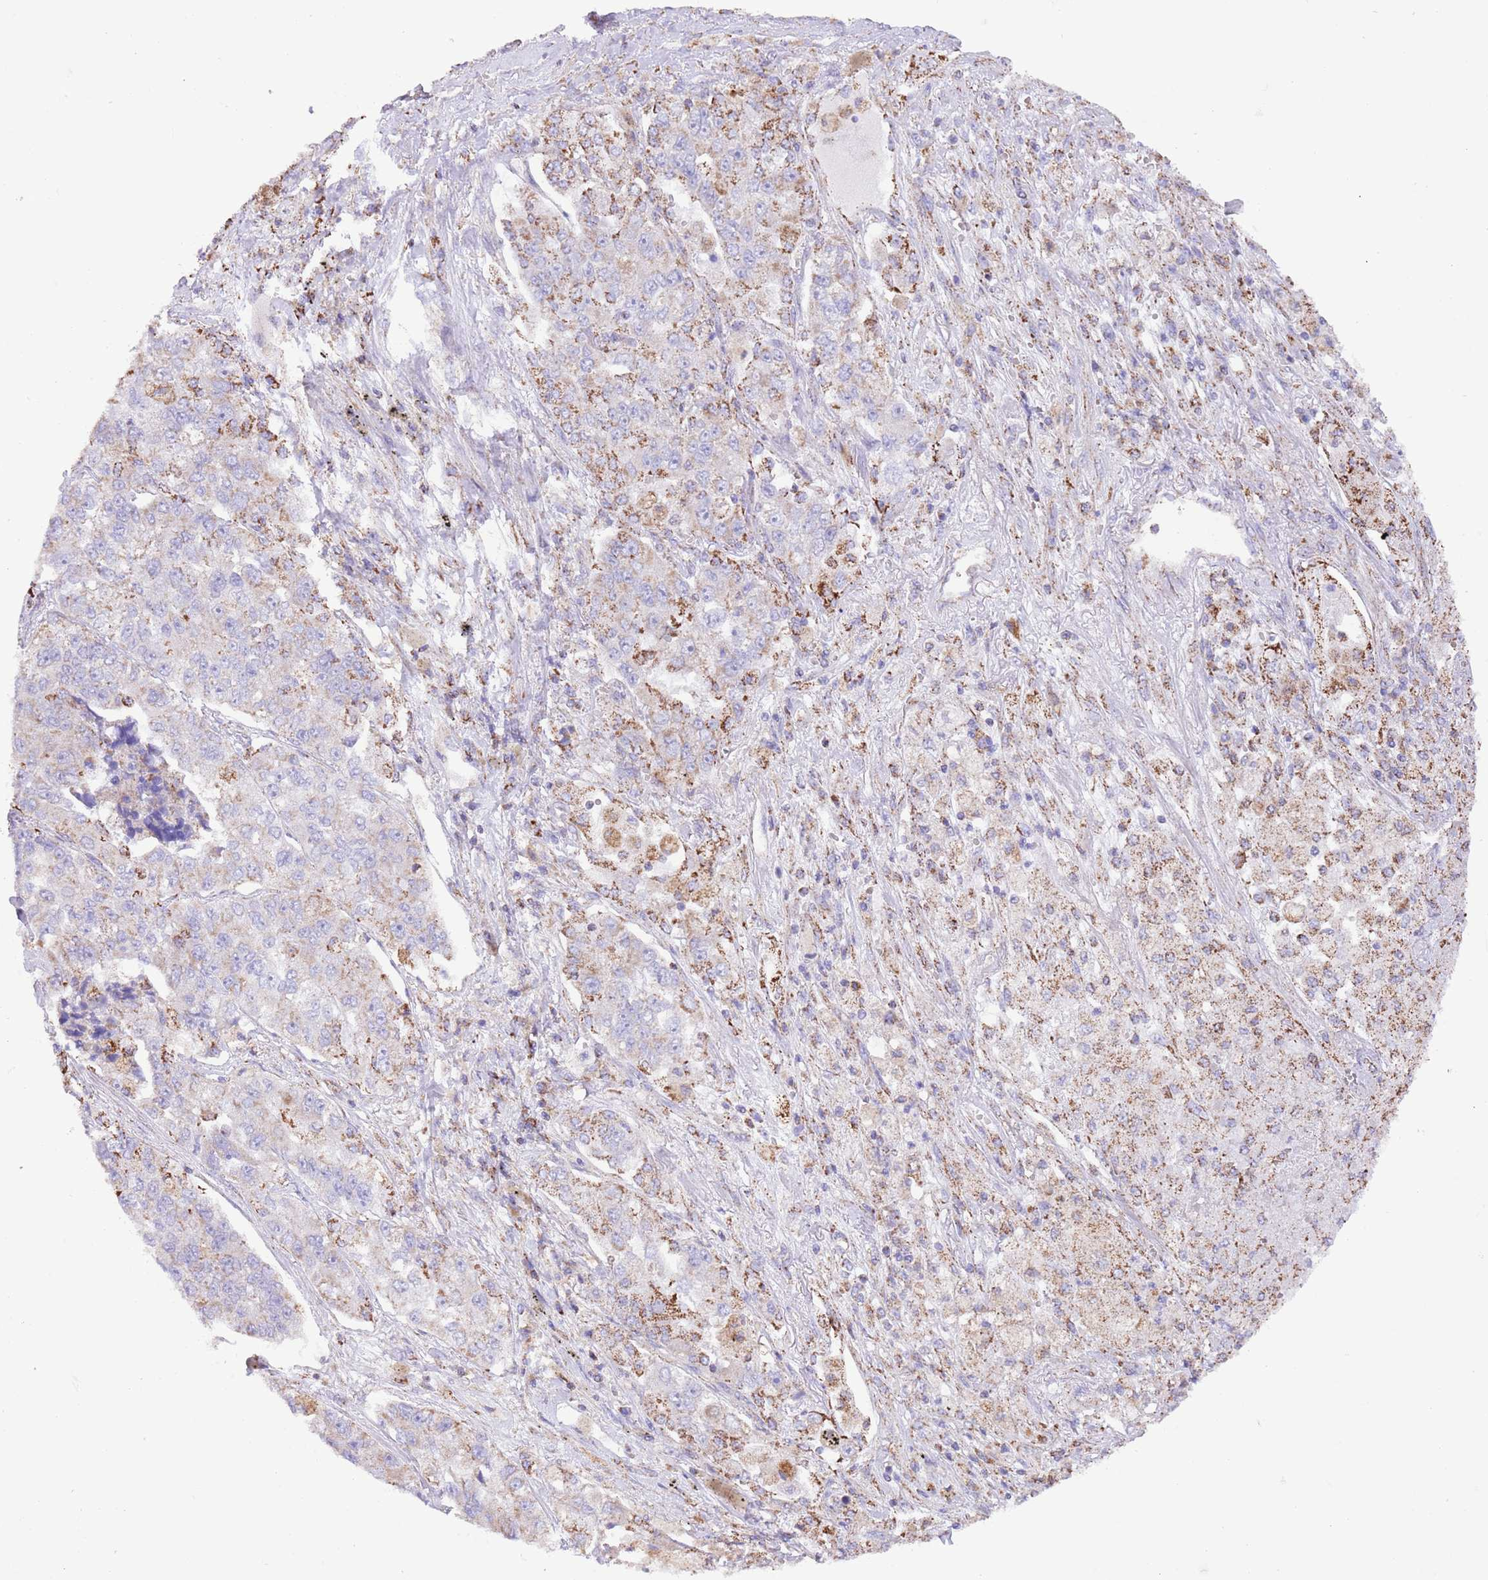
{"staining": {"intensity": "moderate", "quantity": "<25%", "location": "cytoplasmic/membranous"}, "tissue": "lung cancer", "cell_type": "Tumor cells", "image_type": "cancer", "snomed": [{"axis": "morphology", "description": "Adenocarcinoma, NOS"}, {"axis": "topography", "description": "Lung"}], "caption": "About <25% of tumor cells in lung adenocarcinoma exhibit moderate cytoplasmic/membranous protein staining as visualized by brown immunohistochemical staining.", "gene": "SS18L2", "patient": {"sex": "male", "age": 49}}